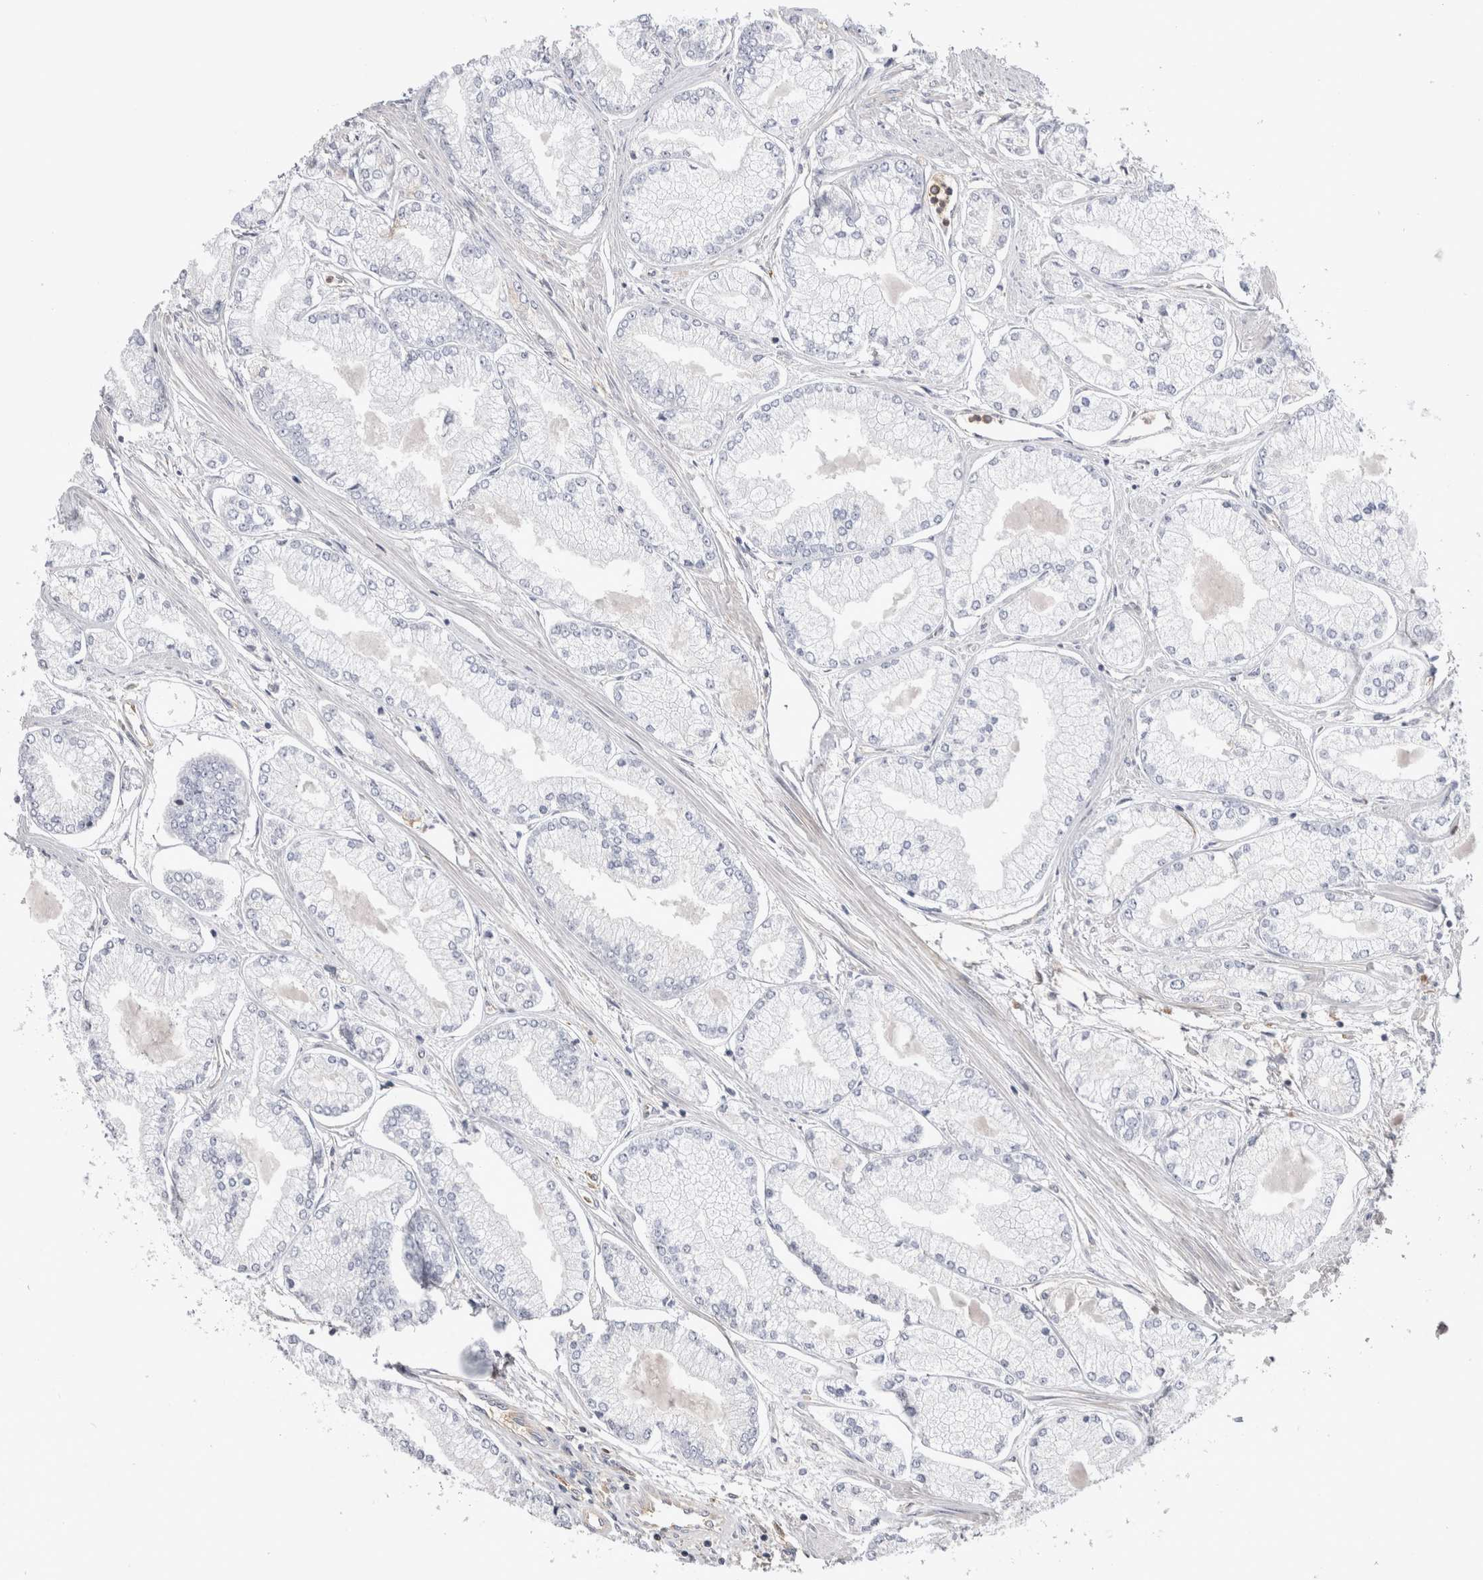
{"staining": {"intensity": "negative", "quantity": "none", "location": "none"}, "tissue": "prostate cancer", "cell_type": "Tumor cells", "image_type": "cancer", "snomed": [{"axis": "morphology", "description": "Adenocarcinoma, Low grade"}, {"axis": "topography", "description": "Prostate"}], "caption": "Protein analysis of prostate low-grade adenocarcinoma reveals no significant expression in tumor cells.", "gene": "RAB11FIP1", "patient": {"sex": "male", "age": 52}}